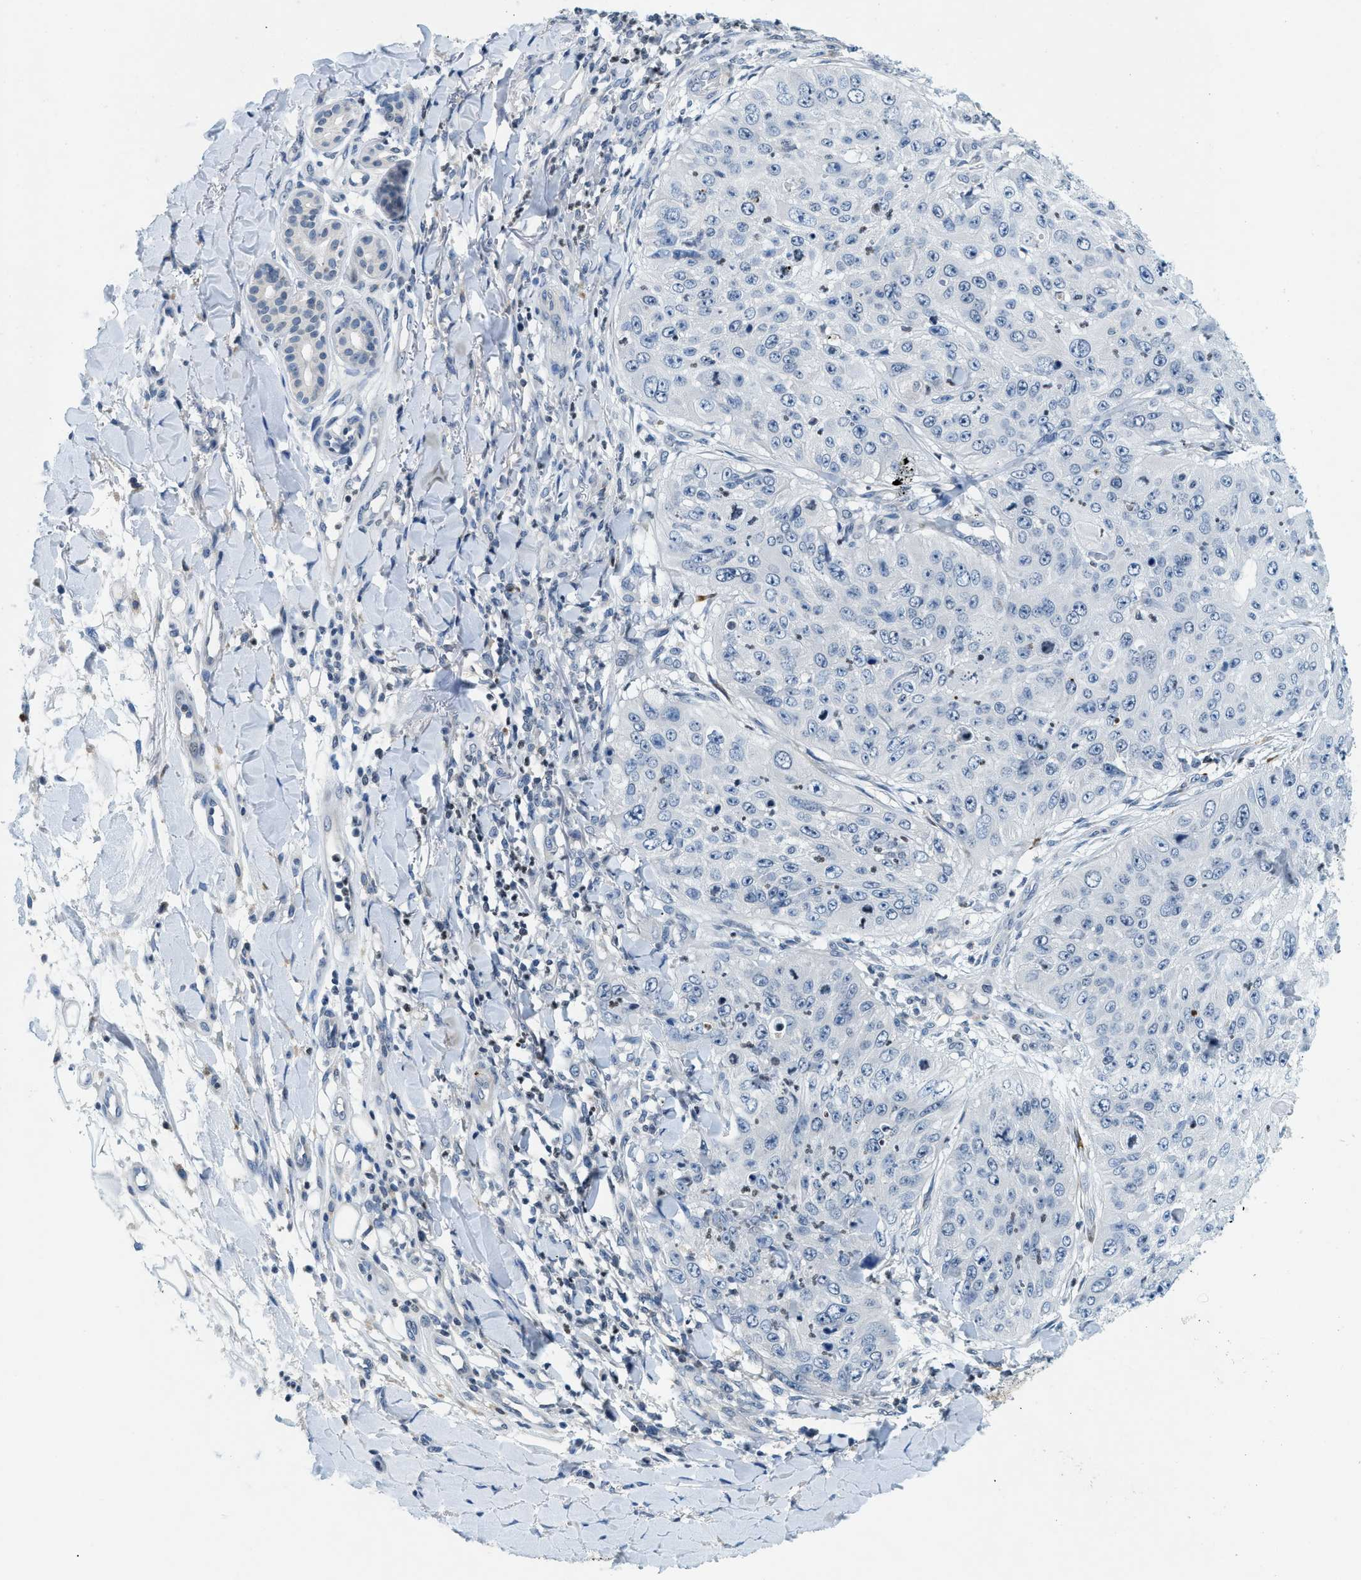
{"staining": {"intensity": "negative", "quantity": "none", "location": "none"}, "tissue": "skin cancer", "cell_type": "Tumor cells", "image_type": "cancer", "snomed": [{"axis": "morphology", "description": "Squamous cell carcinoma, NOS"}, {"axis": "topography", "description": "Skin"}], "caption": "Micrograph shows no significant protein expression in tumor cells of skin squamous cell carcinoma.", "gene": "UVRAG", "patient": {"sex": "female", "age": 80}}